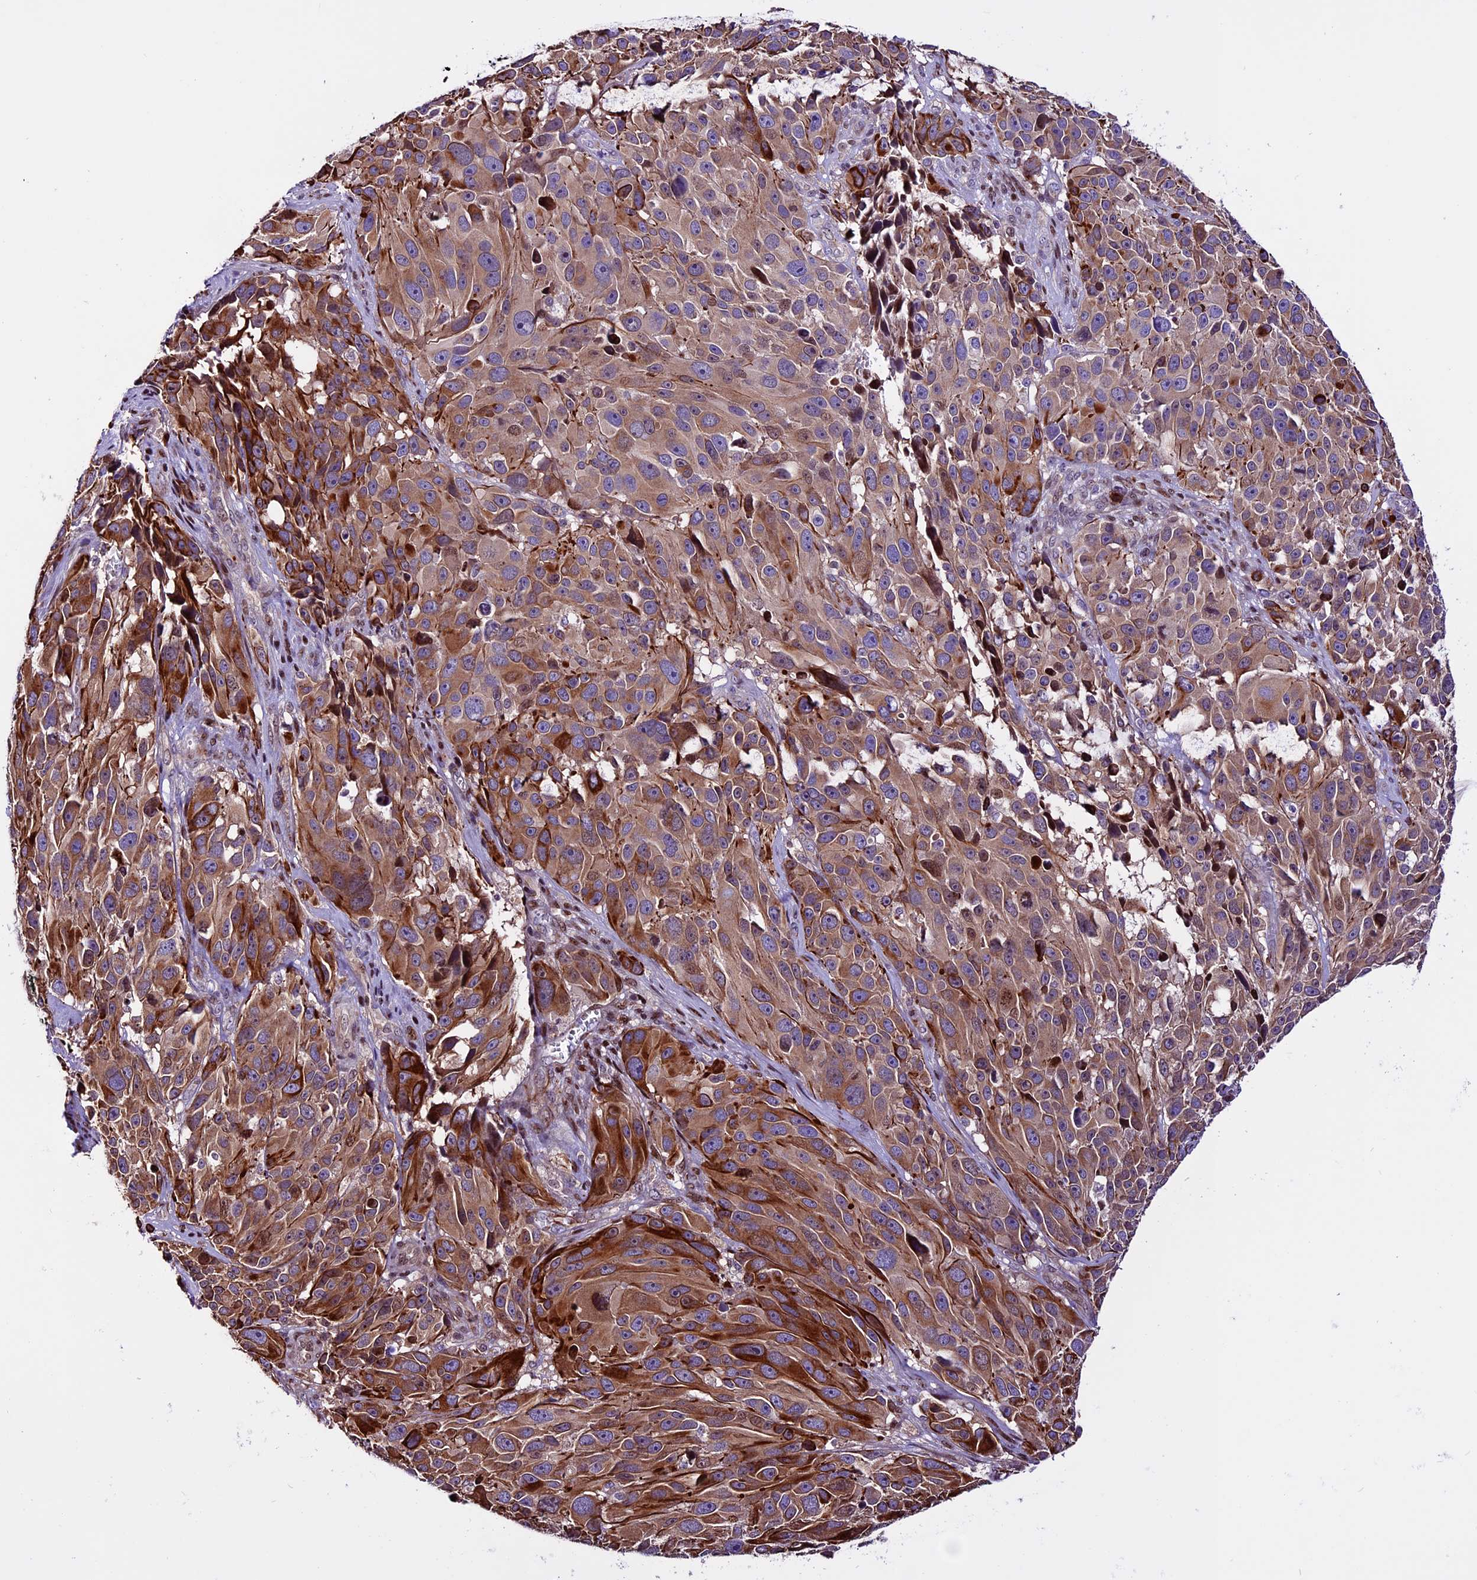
{"staining": {"intensity": "moderate", "quantity": ">75%", "location": "cytoplasmic/membranous"}, "tissue": "melanoma", "cell_type": "Tumor cells", "image_type": "cancer", "snomed": [{"axis": "morphology", "description": "Malignant melanoma, NOS"}, {"axis": "topography", "description": "Skin"}], "caption": "Protein expression by immunohistochemistry shows moderate cytoplasmic/membranous staining in approximately >75% of tumor cells in melanoma. Nuclei are stained in blue.", "gene": "RINL", "patient": {"sex": "male", "age": 84}}